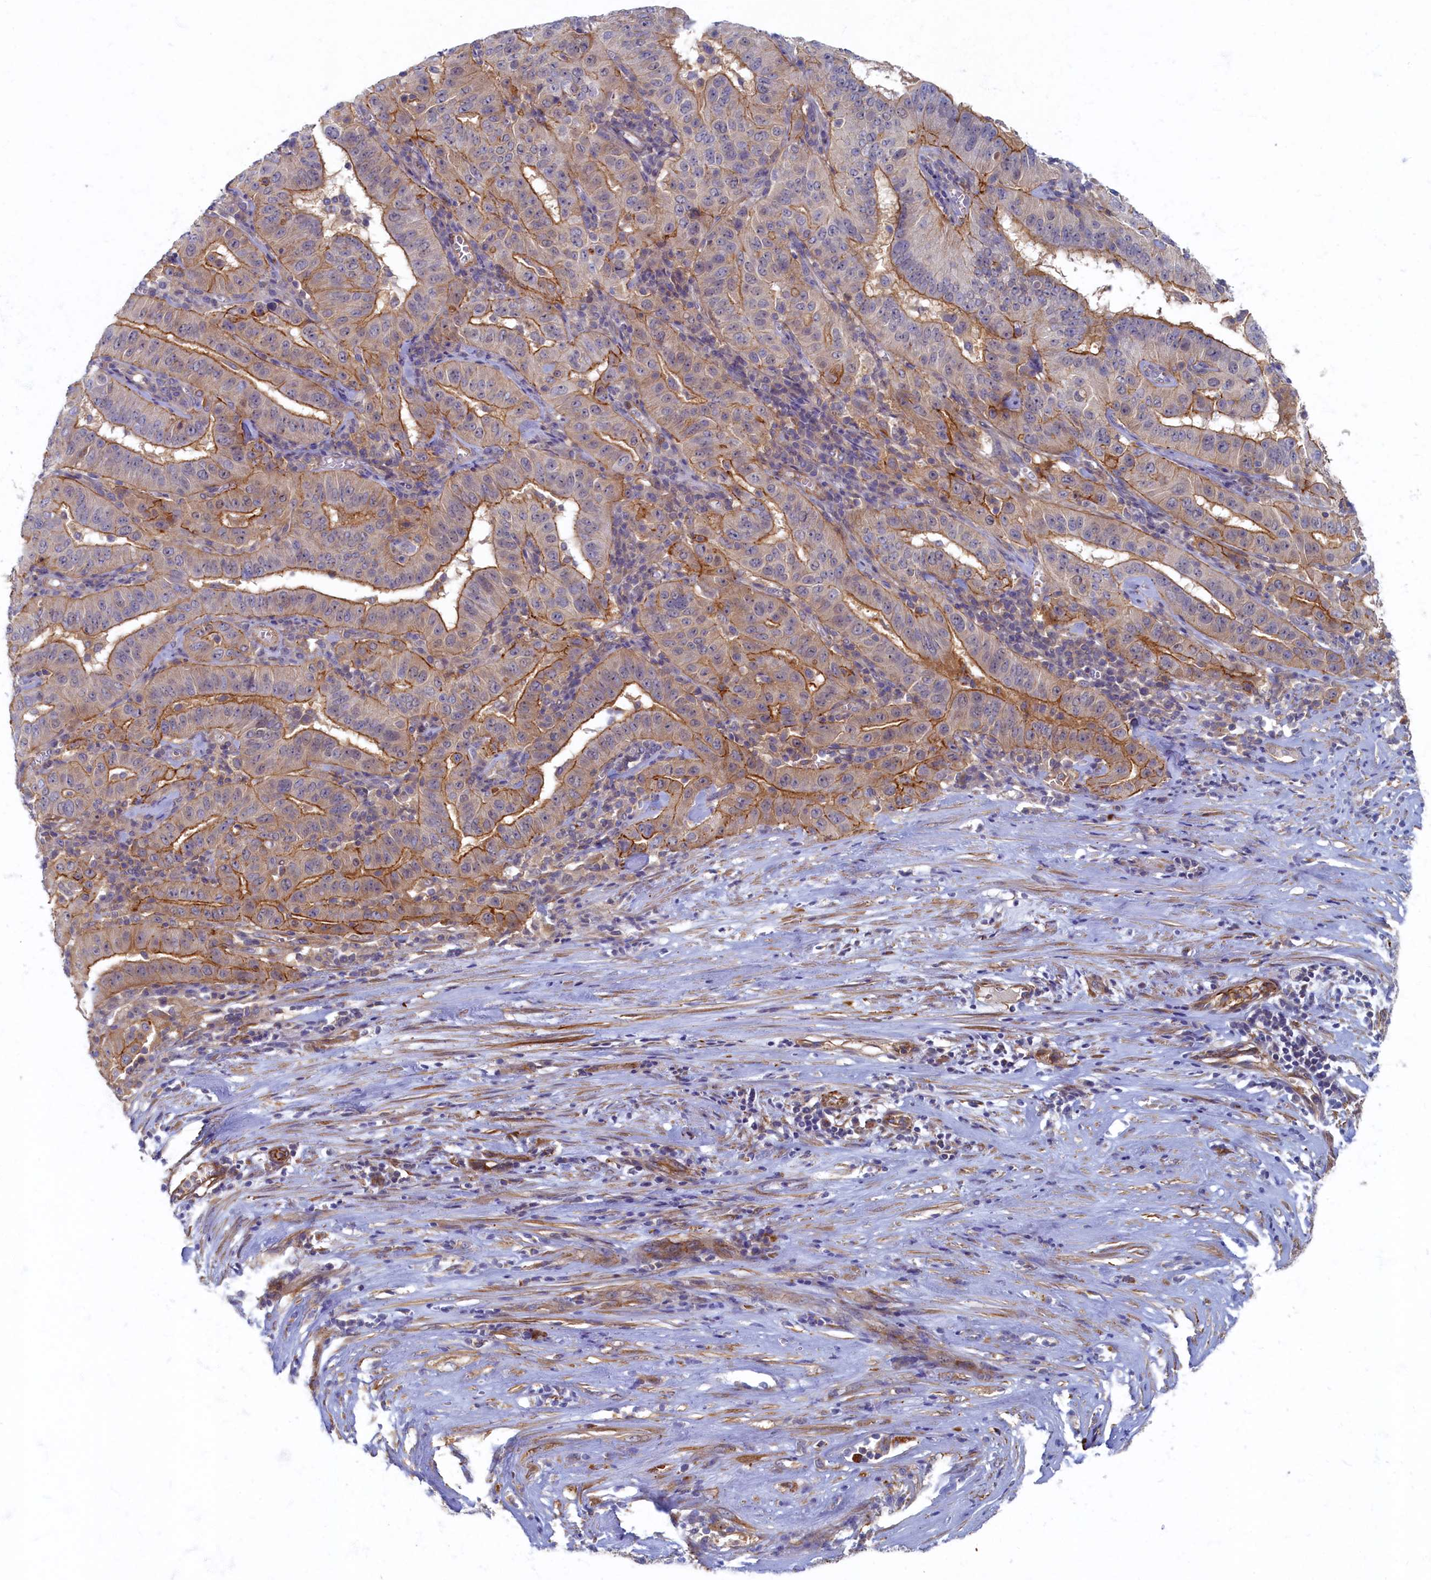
{"staining": {"intensity": "moderate", "quantity": "25%-75%", "location": "cytoplasmic/membranous"}, "tissue": "pancreatic cancer", "cell_type": "Tumor cells", "image_type": "cancer", "snomed": [{"axis": "morphology", "description": "Adenocarcinoma, NOS"}, {"axis": "topography", "description": "Pancreas"}], "caption": "A high-resolution image shows IHC staining of pancreatic cancer, which displays moderate cytoplasmic/membranous positivity in approximately 25%-75% of tumor cells.", "gene": "PSMG2", "patient": {"sex": "male", "age": 63}}